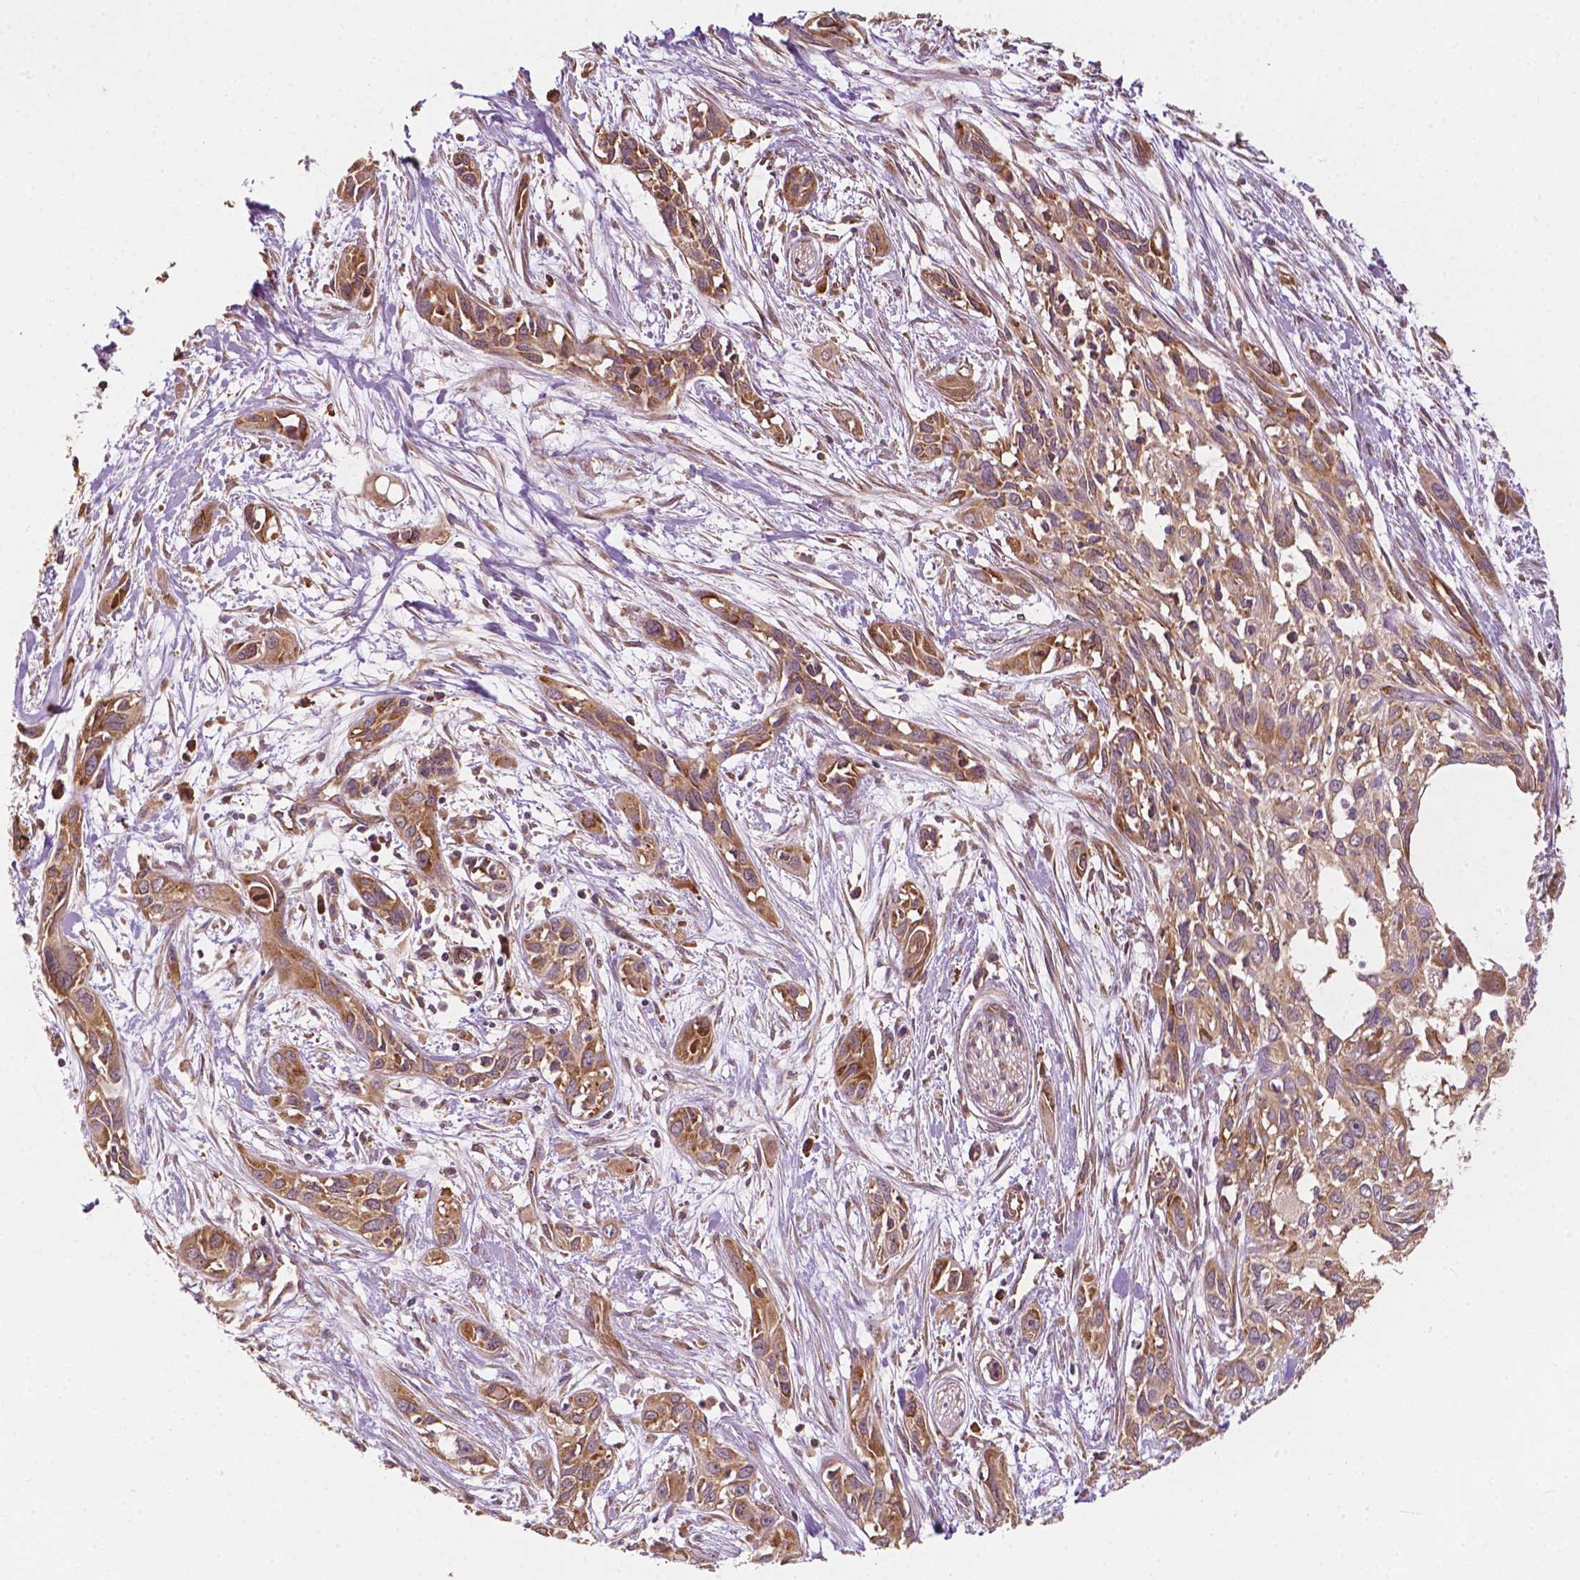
{"staining": {"intensity": "moderate", "quantity": "25%-75%", "location": "cytoplasmic/membranous"}, "tissue": "pancreatic cancer", "cell_type": "Tumor cells", "image_type": "cancer", "snomed": [{"axis": "morphology", "description": "Adenocarcinoma, NOS"}, {"axis": "topography", "description": "Pancreas"}], "caption": "Tumor cells display medium levels of moderate cytoplasmic/membranous staining in approximately 25%-75% of cells in adenocarcinoma (pancreatic). Using DAB (3,3'-diaminobenzidine) (brown) and hematoxylin (blue) stains, captured at high magnification using brightfield microscopy.", "gene": "G3BP1", "patient": {"sex": "female", "age": 55}}